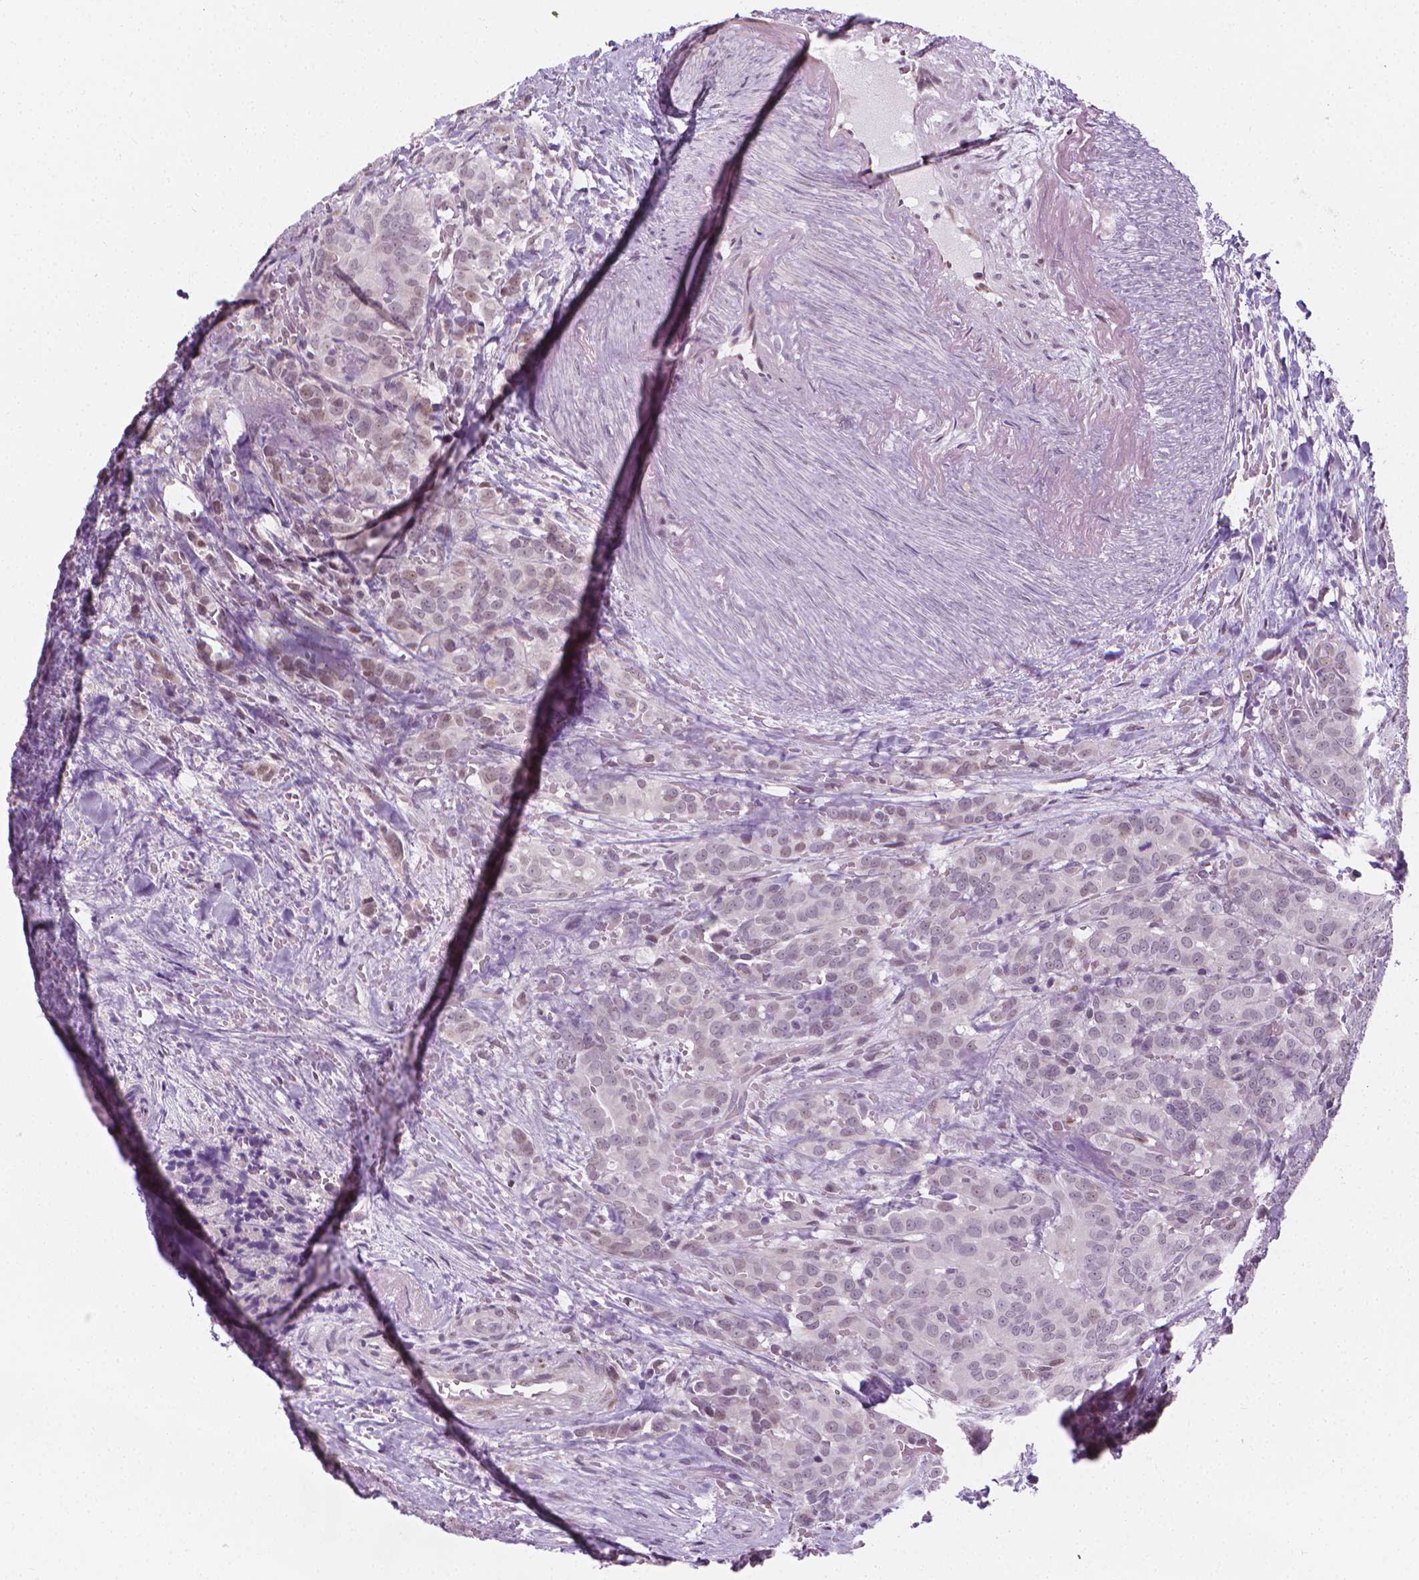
{"staining": {"intensity": "weak", "quantity": "<25%", "location": "nuclear"}, "tissue": "thyroid cancer", "cell_type": "Tumor cells", "image_type": "cancer", "snomed": [{"axis": "morphology", "description": "Papillary adenocarcinoma, NOS"}, {"axis": "topography", "description": "Thyroid gland"}], "caption": "High power microscopy photomicrograph of an immunohistochemistry (IHC) photomicrograph of thyroid cancer, revealing no significant staining in tumor cells.", "gene": "CDKN1C", "patient": {"sex": "male", "age": 61}}